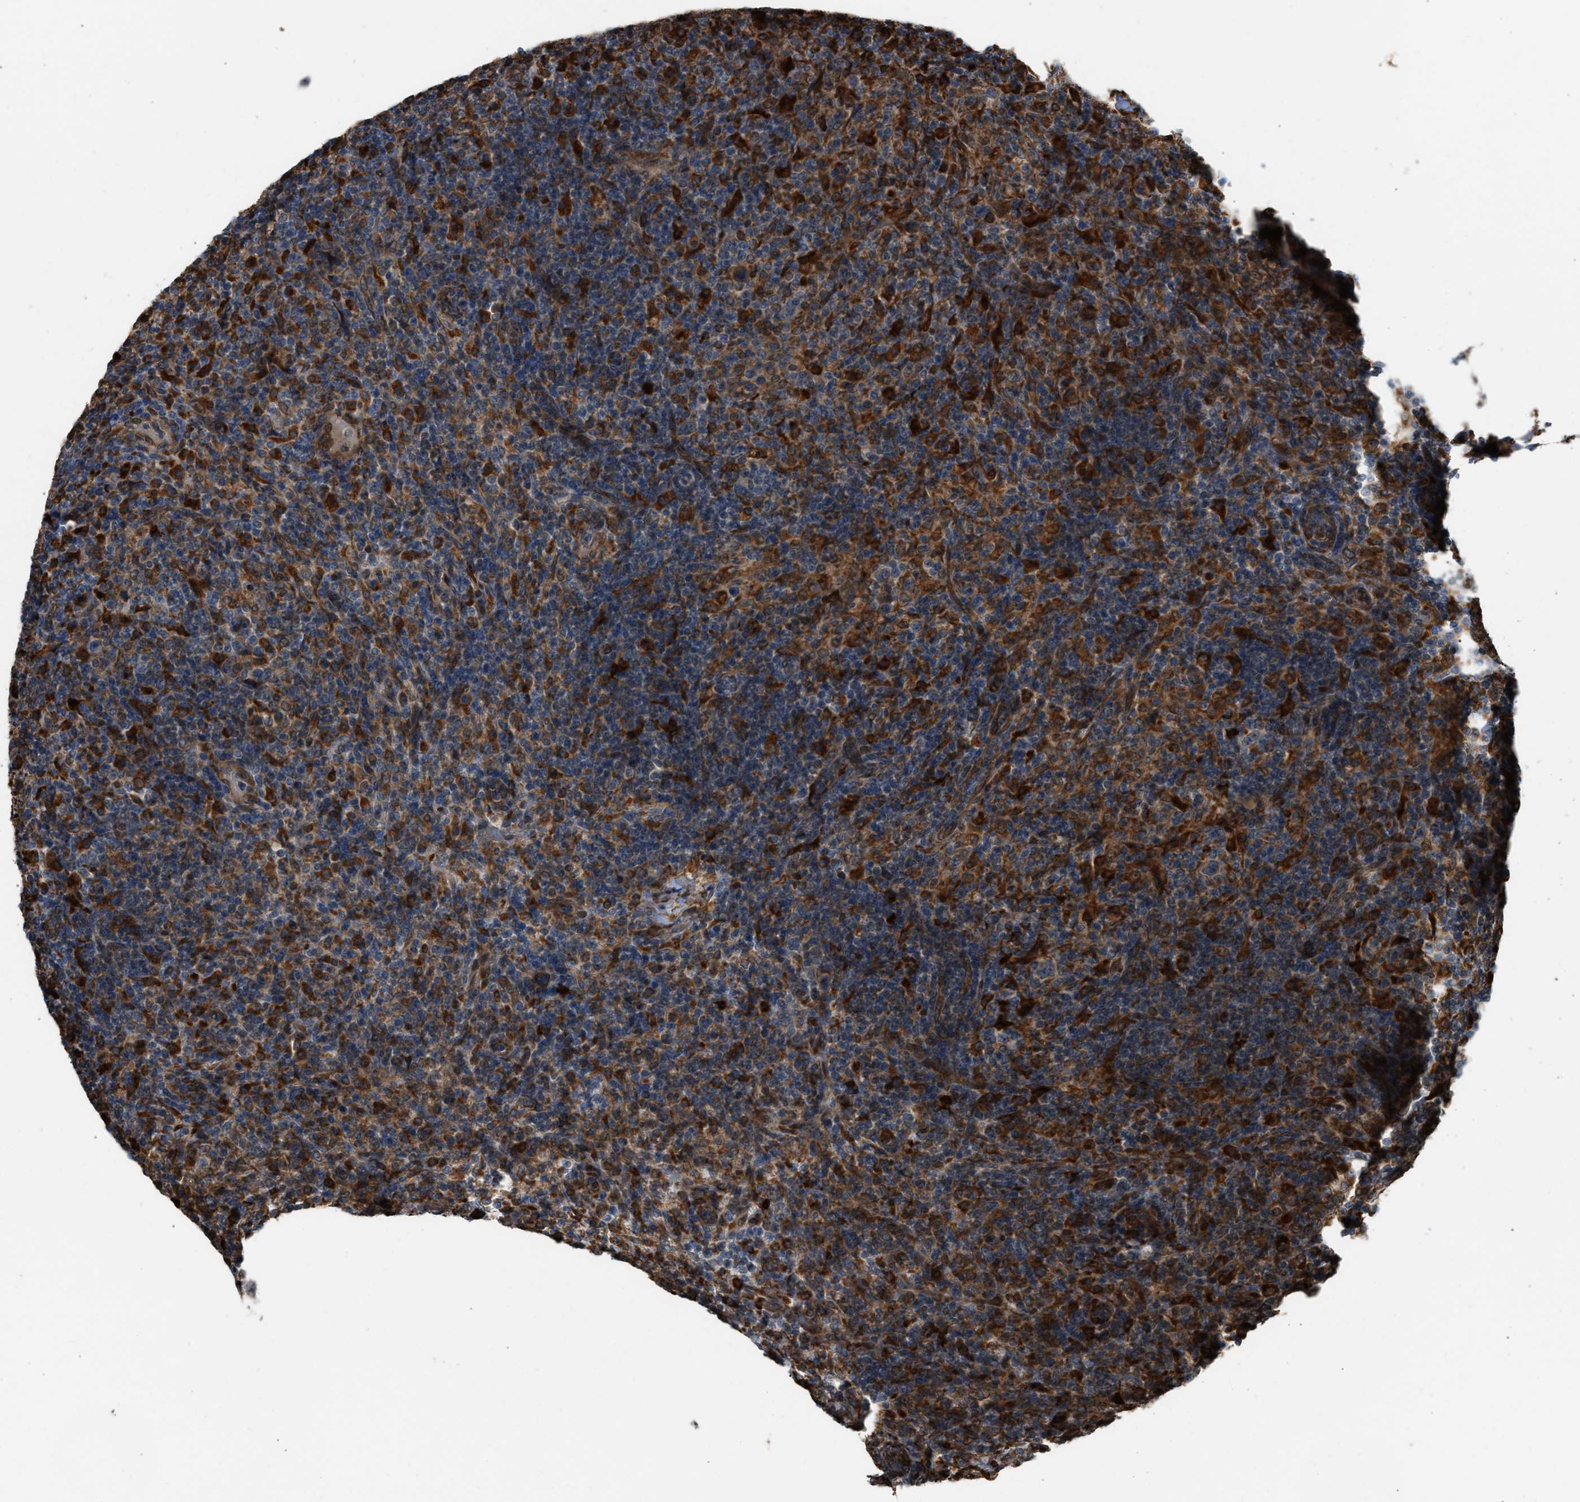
{"staining": {"intensity": "strong", "quantity": ">75%", "location": "cytoplasmic/membranous"}, "tissue": "lymphoma", "cell_type": "Tumor cells", "image_type": "cancer", "snomed": [{"axis": "morphology", "description": "Hodgkin's disease, NOS"}, {"axis": "topography", "description": "Lymph node"}], "caption": "The photomicrograph reveals staining of lymphoma, revealing strong cytoplasmic/membranous protein expression (brown color) within tumor cells. The staining was performed using DAB, with brown indicating positive protein expression. Nuclei are stained blue with hematoxylin.", "gene": "BAIAP2L1", "patient": {"sex": "male", "age": 70}}